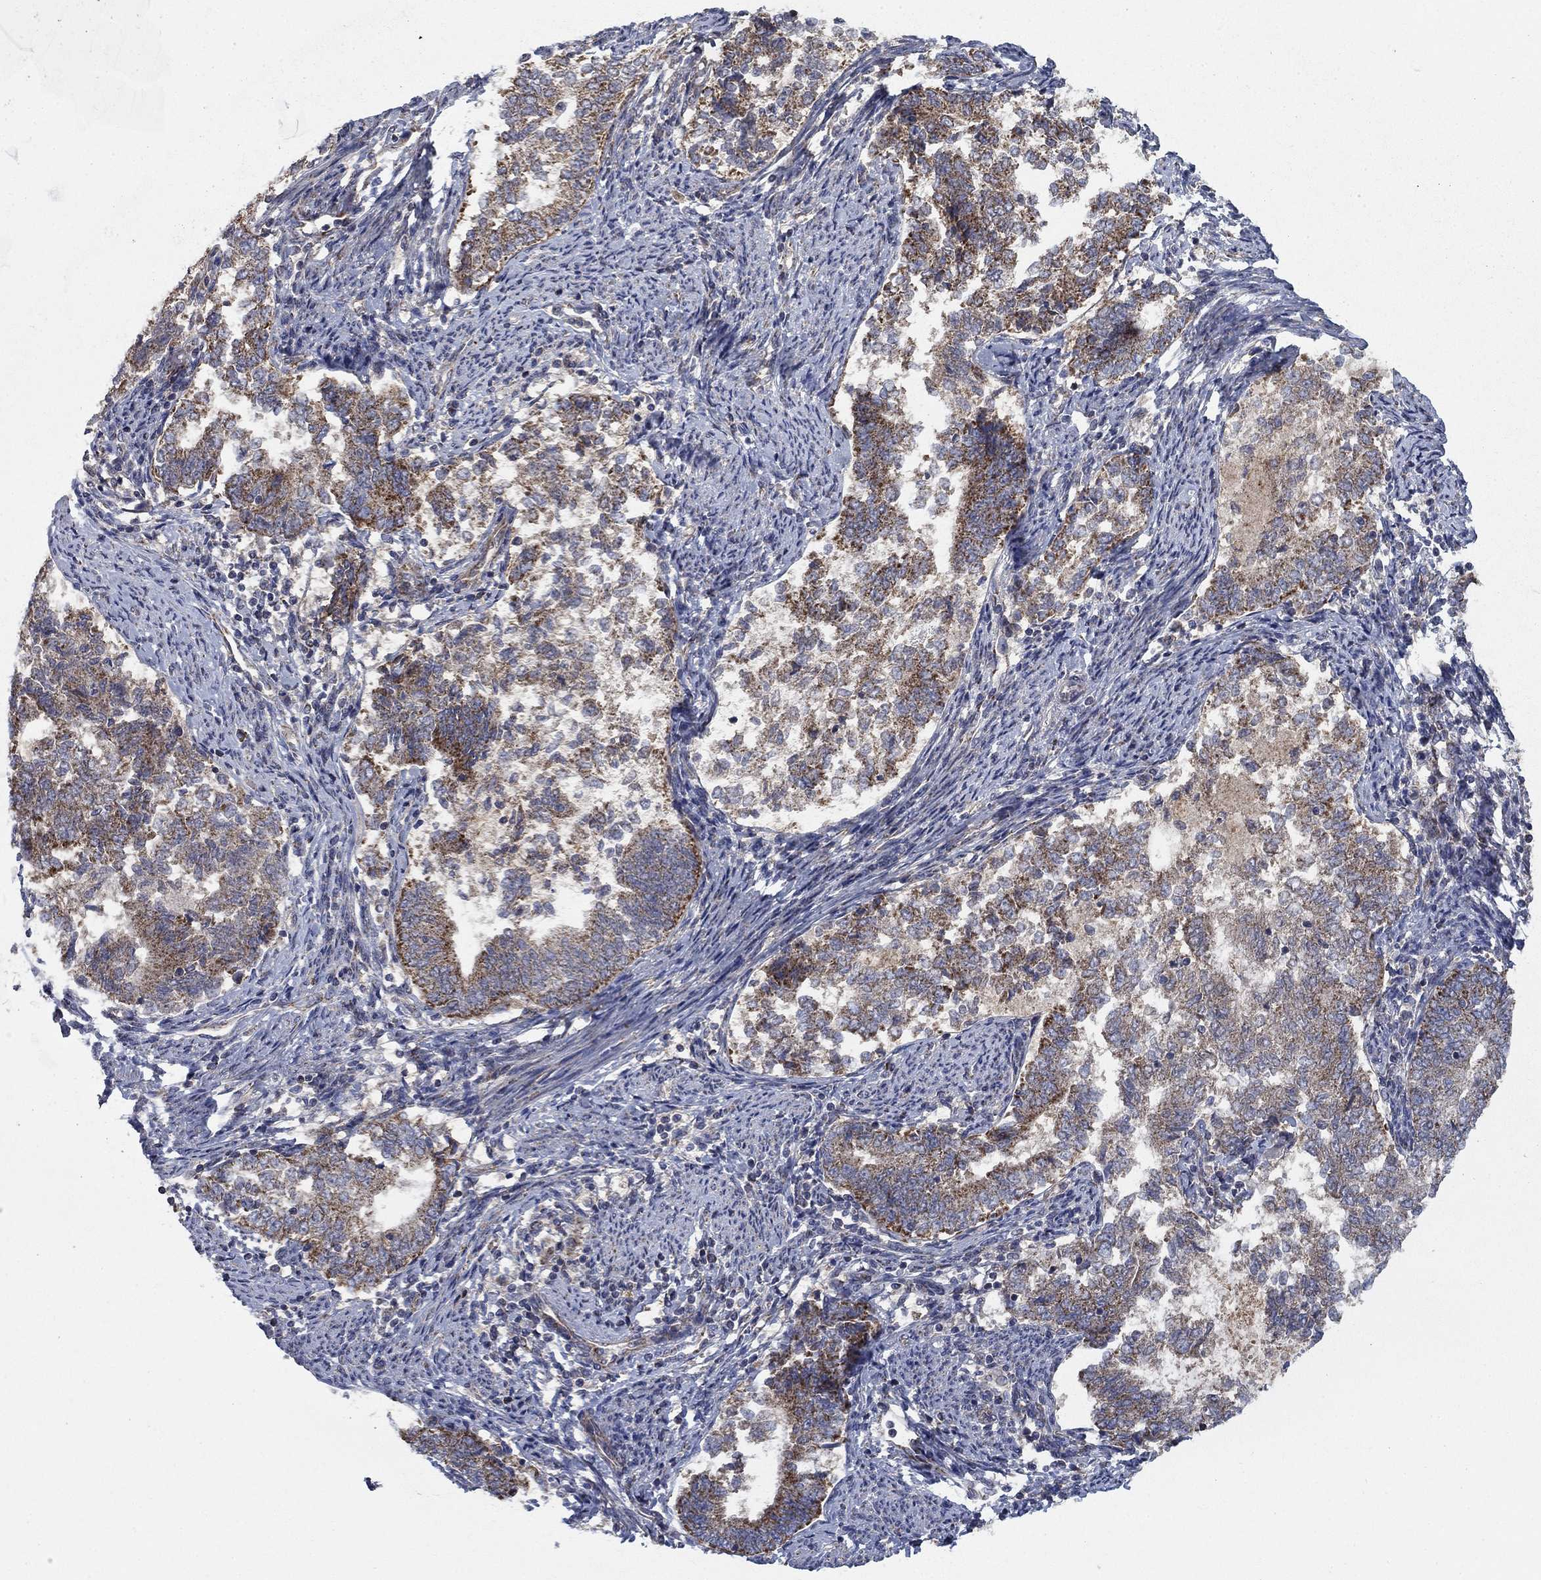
{"staining": {"intensity": "moderate", "quantity": "<25%", "location": "cytoplasmic/membranous"}, "tissue": "endometrial cancer", "cell_type": "Tumor cells", "image_type": "cancer", "snomed": [{"axis": "morphology", "description": "Adenocarcinoma, NOS"}, {"axis": "topography", "description": "Endometrium"}], "caption": "Moderate cytoplasmic/membranous expression is appreciated in about <25% of tumor cells in endometrial cancer.", "gene": "NME7", "patient": {"sex": "female", "age": 65}}